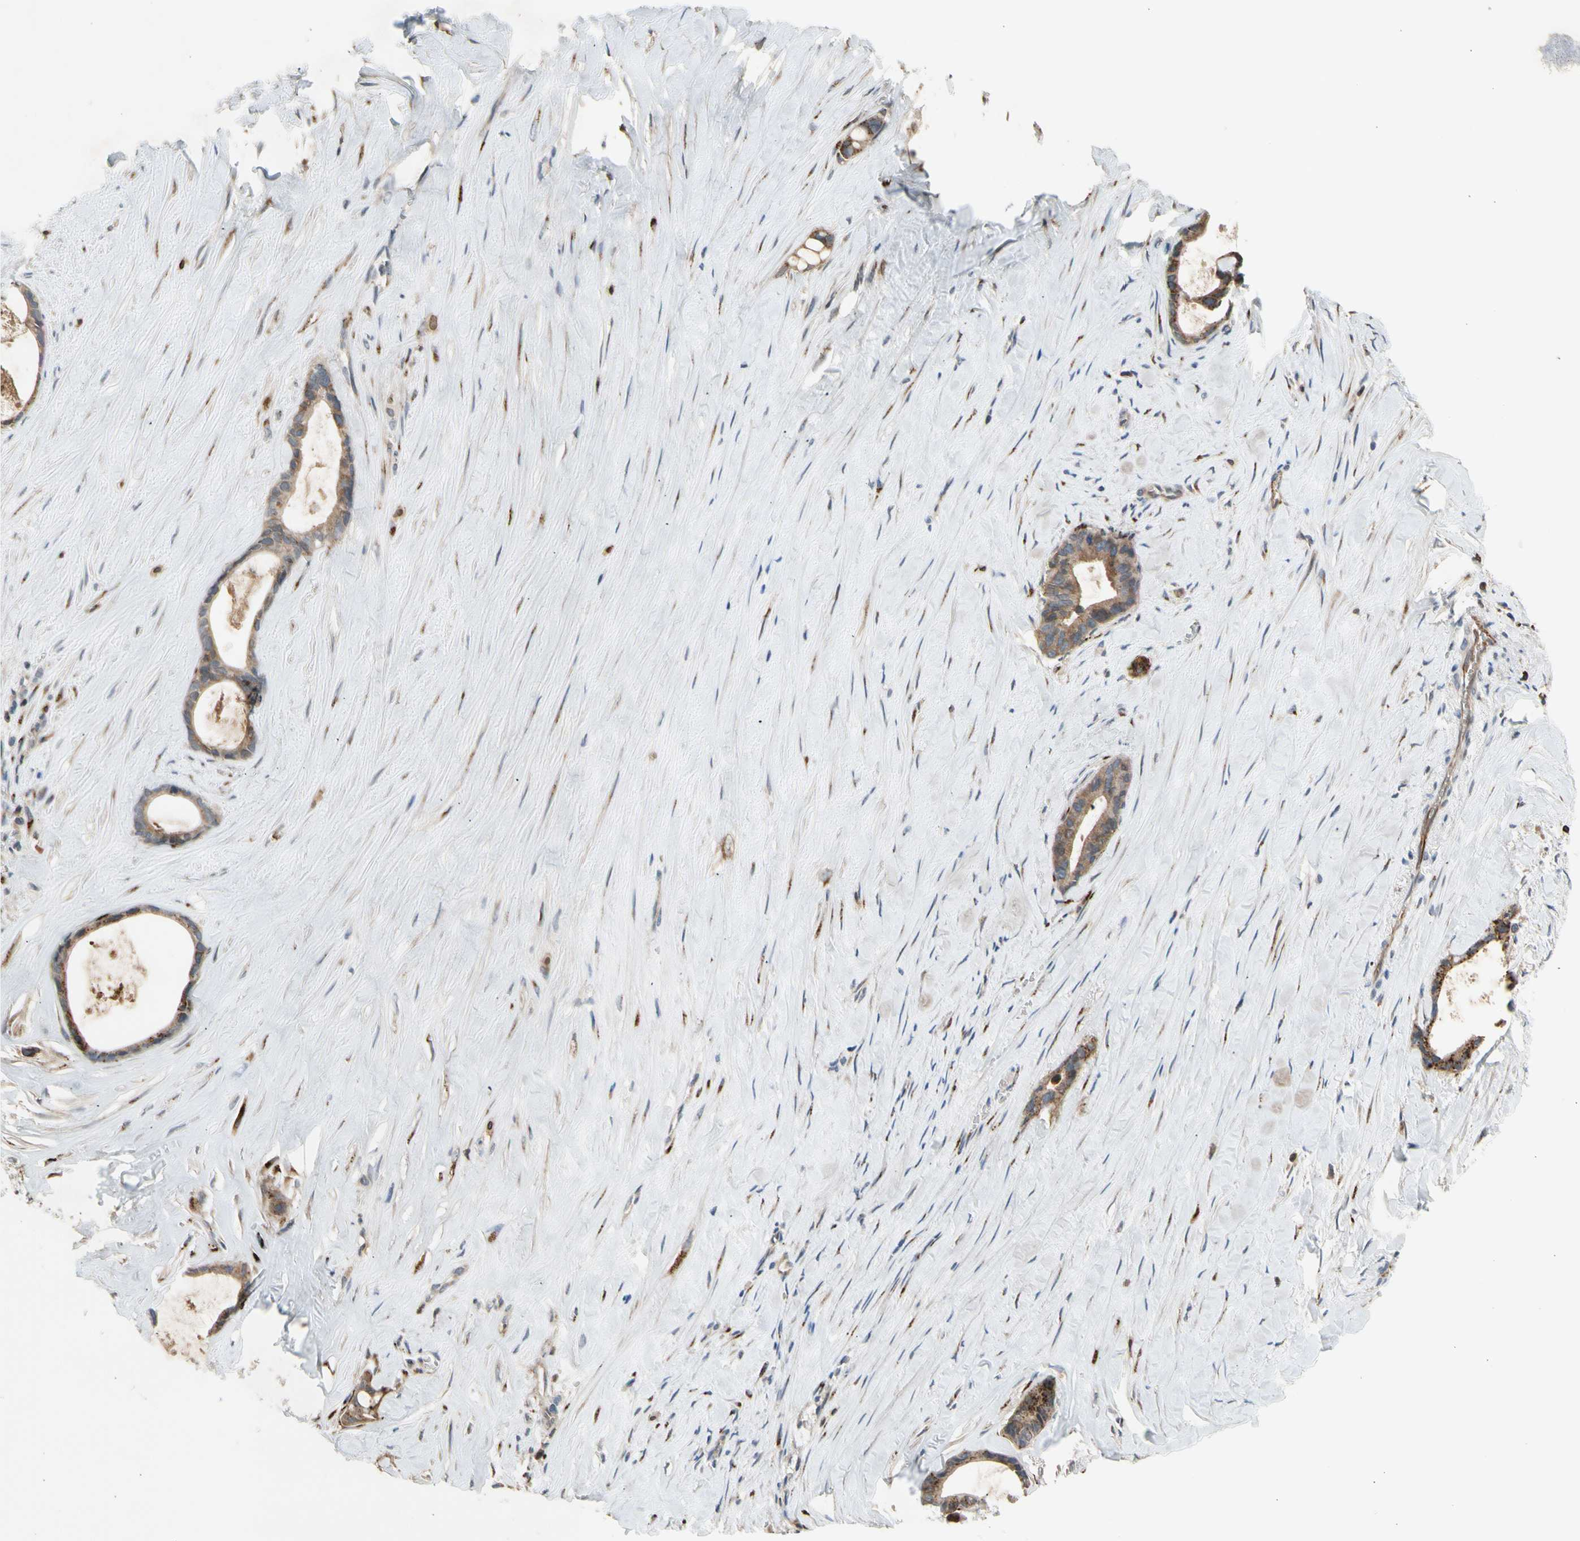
{"staining": {"intensity": "moderate", "quantity": ">75%", "location": "cytoplasmic/membranous"}, "tissue": "liver cancer", "cell_type": "Tumor cells", "image_type": "cancer", "snomed": [{"axis": "morphology", "description": "Cholangiocarcinoma"}, {"axis": "topography", "description": "Liver"}], "caption": "About >75% of tumor cells in liver cancer exhibit moderate cytoplasmic/membranous protein positivity as visualized by brown immunohistochemical staining.", "gene": "GALNT5", "patient": {"sex": "female", "age": 55}}